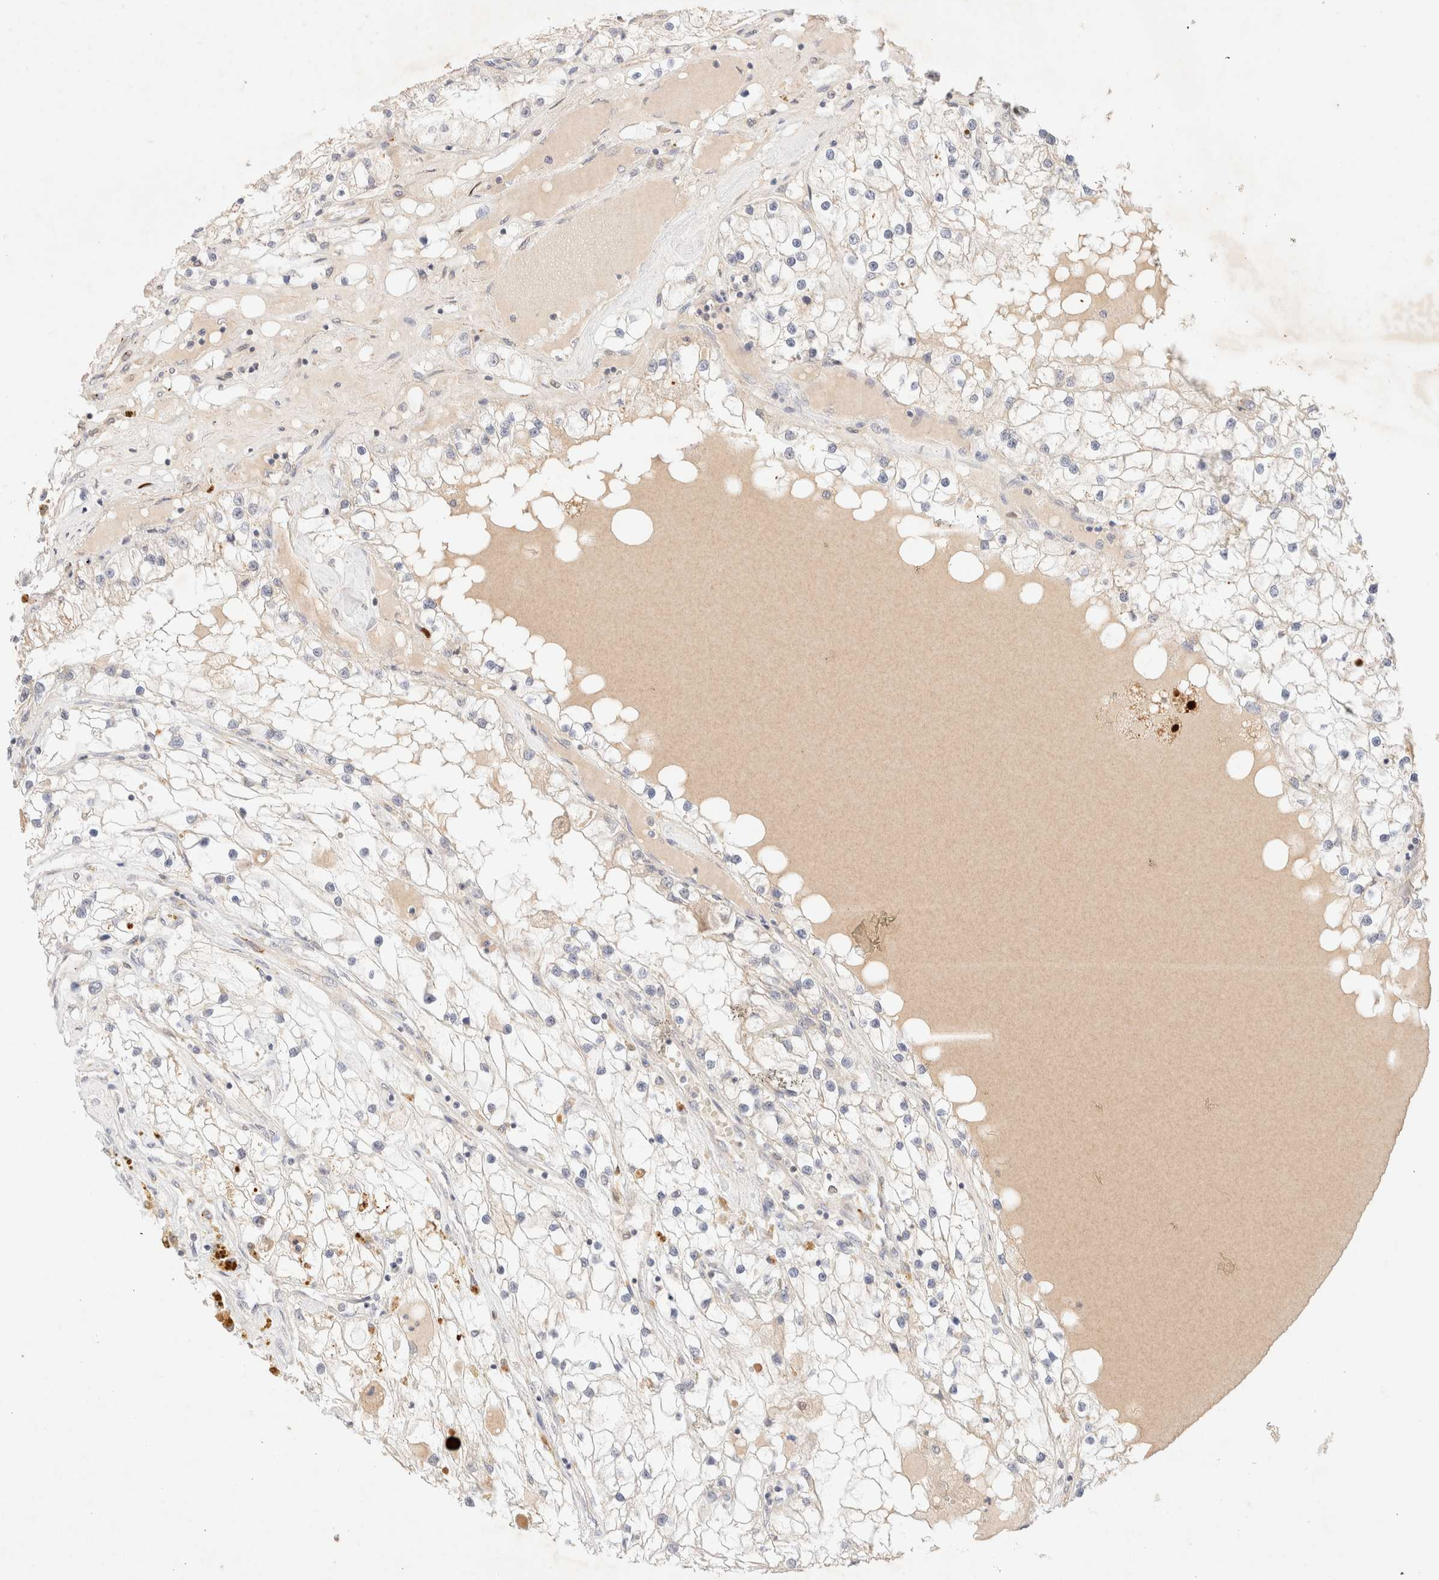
{"staining": {"intensity": "negative", "quantity": "none", "location": "none"}, "tissue": "renal cancer", "cell_type": "Tumor cells", "image_type": "cancer", "snomed": [{"axis": "morphology", "description": "Adenocarcinoma, NOS"}, {"axis": "topography", "description": "Kidney"}], "caption": "There is no significant positivity in tumor cells of renal cancer. The staining is performed using DAB brown chromogen with nuclei counter-stained in using hematoxylin.", "gene": "SNTB1", "patient": {"sex": "male", "age": 68}}